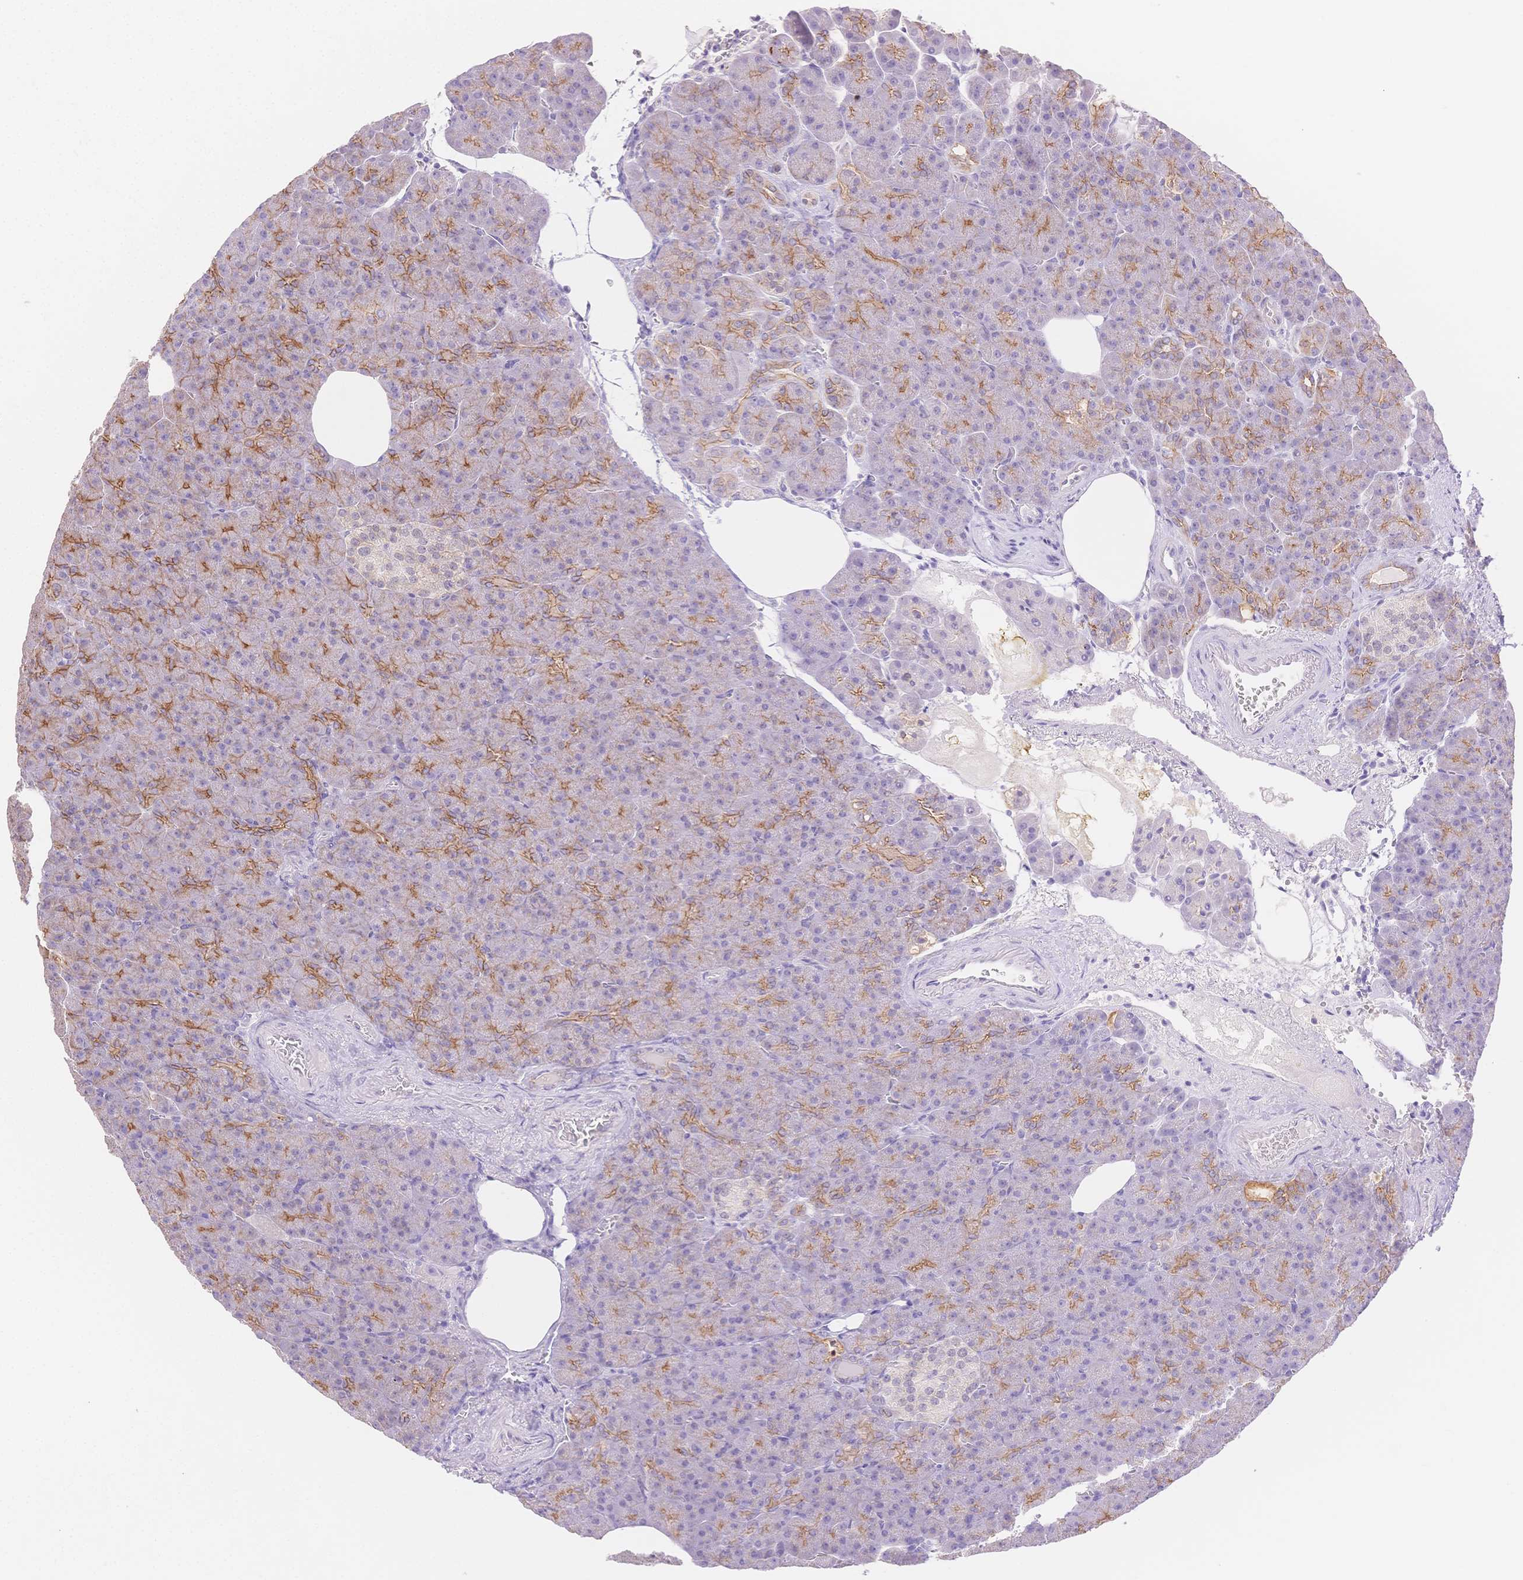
{"staining": {"intensity": "moderate", "quantity": "25%-75%", "location": "cytoplasmic/membranous"}, "tissue": "pancreas", "cell_type": "Exocrine glandular cells", "image_type": "normal", "snomed": [{"axis": "morphology", "description": "Normal tissue, NOS"}, {"axis": "topography", "description": "Pancreas"}], "caption": "Immunohistochemistry (IHC) image of normal pancreas: pancreas stained using IHC shows medium levels of moderate protein expression localized specifically in the cytoplasmic/membranous of exocrine glandular cells, appearing as a cytoplasmic/membranous brown color.", "gene": "WDR54", "patient": {"sex": "female", "age": 74}}